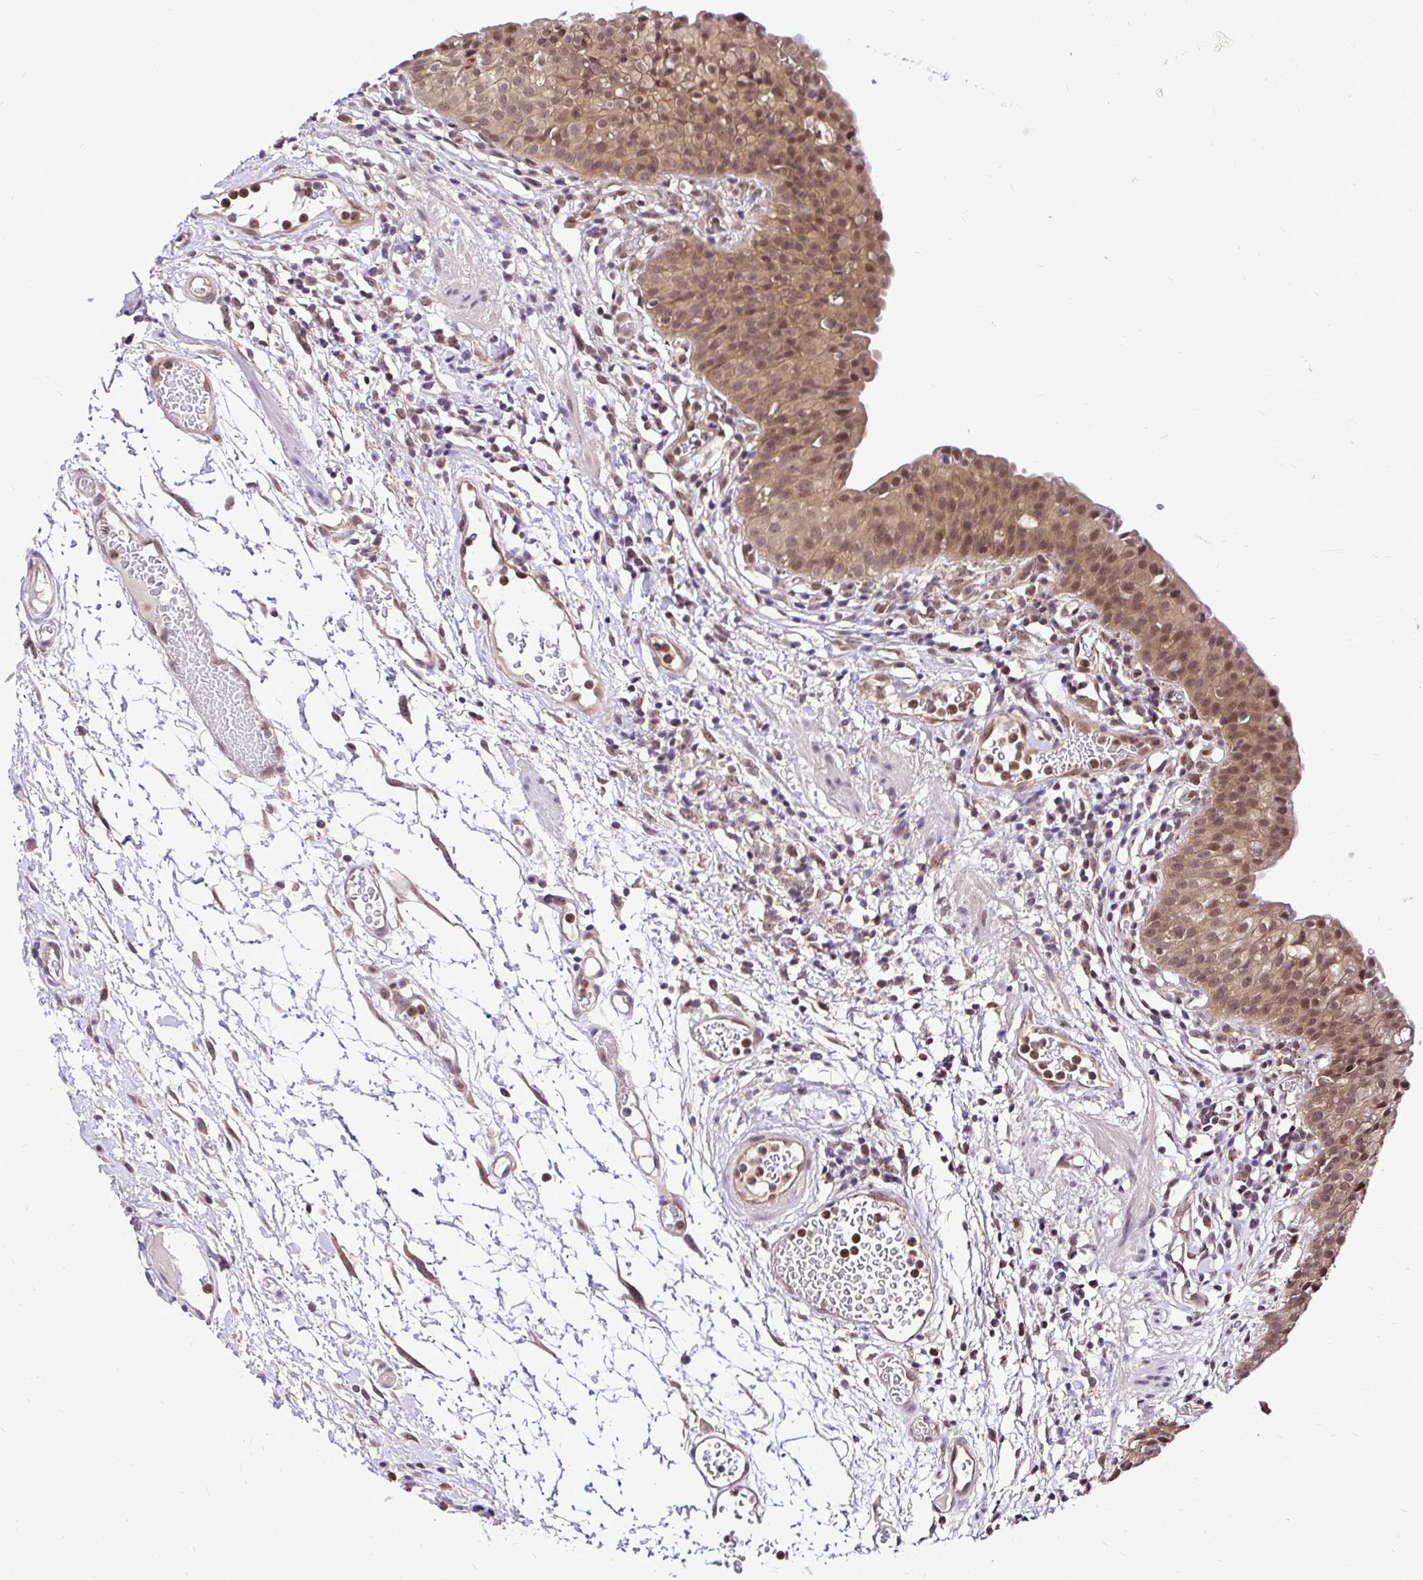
{"staining": {"intensity": "moderate", "quantity": ">75%", "location": "cytoplasmic/membranous,nuclear"}, "tissue": "urinary bladder", "cell_type": "Urothelial cells", "image_type": "normal", "snomed": [{"axis": "morphology", "description": "Normal tissue, NOS"}, {"axis": "morphology", "description": "Inflammation, NOS"}, {"axis": "topography", "description": "Urinary bladder"}], "caption": "DAB immunohistochemical staining of normal urinary bladder shows moderate cytoplasmic/membranous,nuclear protein expression in about >75% of urothelial cells. The protein of interest is stained brown, and the nuclei are stained in blue (DAB IHC with brightfield microscopy, high magnification).", "gene": "UBE2M", "patient": {"sex": "male", "age": 57}}